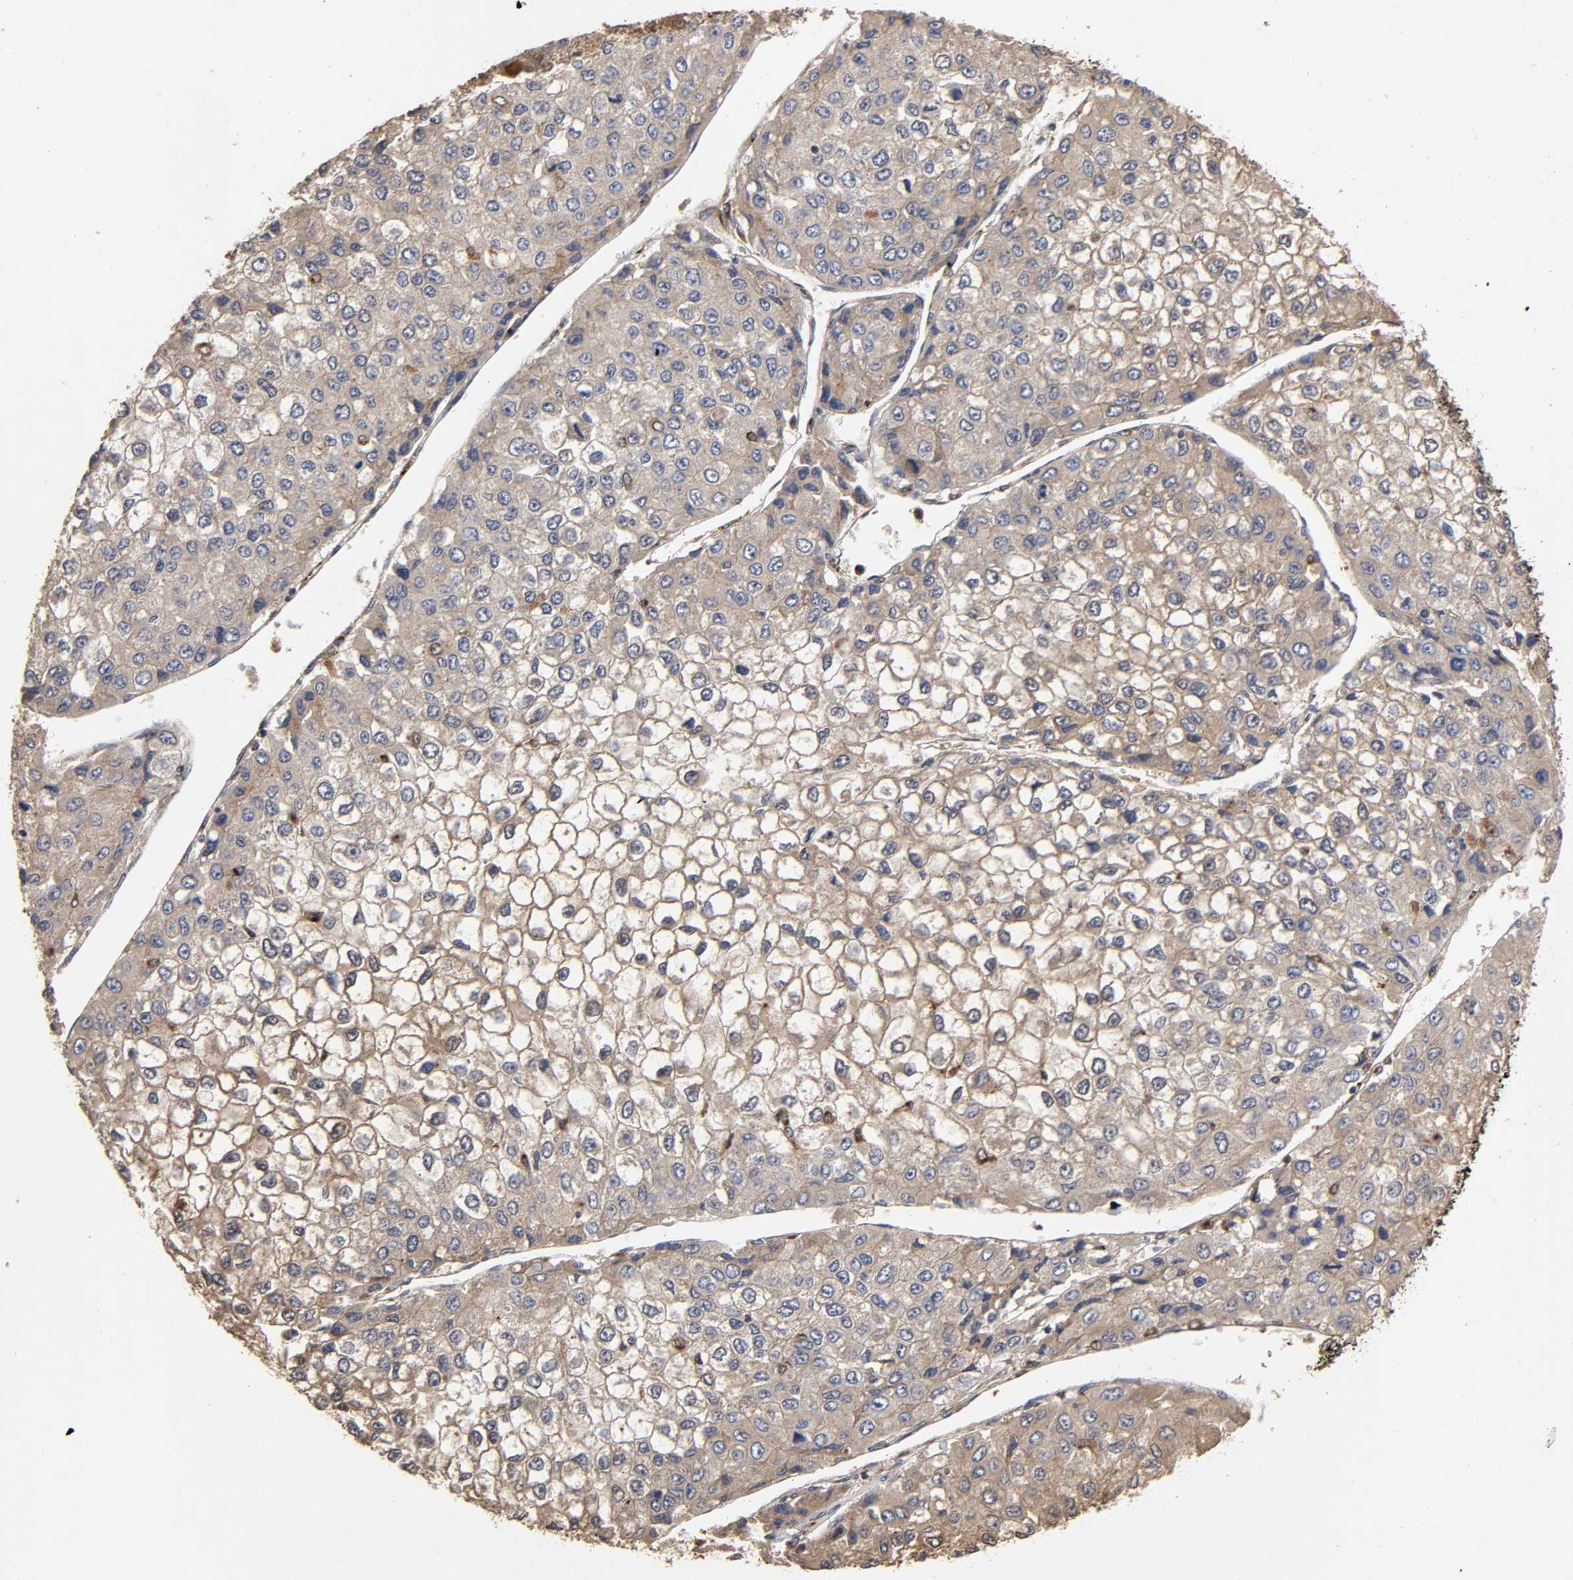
{"staining": {"intensity": "weak", "quantity": ">75%", "location": "cytoplasmic/membranous"}, "tissue": "liver cancer", "cell_type": "Tumor cells", "image_type": "cancer", "snomed": [{"axis": "morphology", "description": "Carcinoma, Hepatocellular, NOS"}, {"axis": "topography", "description": "Liver"}], "caption": "IHC (DAB) staining of human liver cancer reveals weak cytoplasmic/membranous protein staining in about >75% of tumor cells. Using DAB (3,3'-diaminobenzidine) (brown) and hematoxylin (blue) stains, captured at high magnification using brightfield microscopy.", "gene": "GNPTG", "patient": {"sex": "female", "age": 66}}